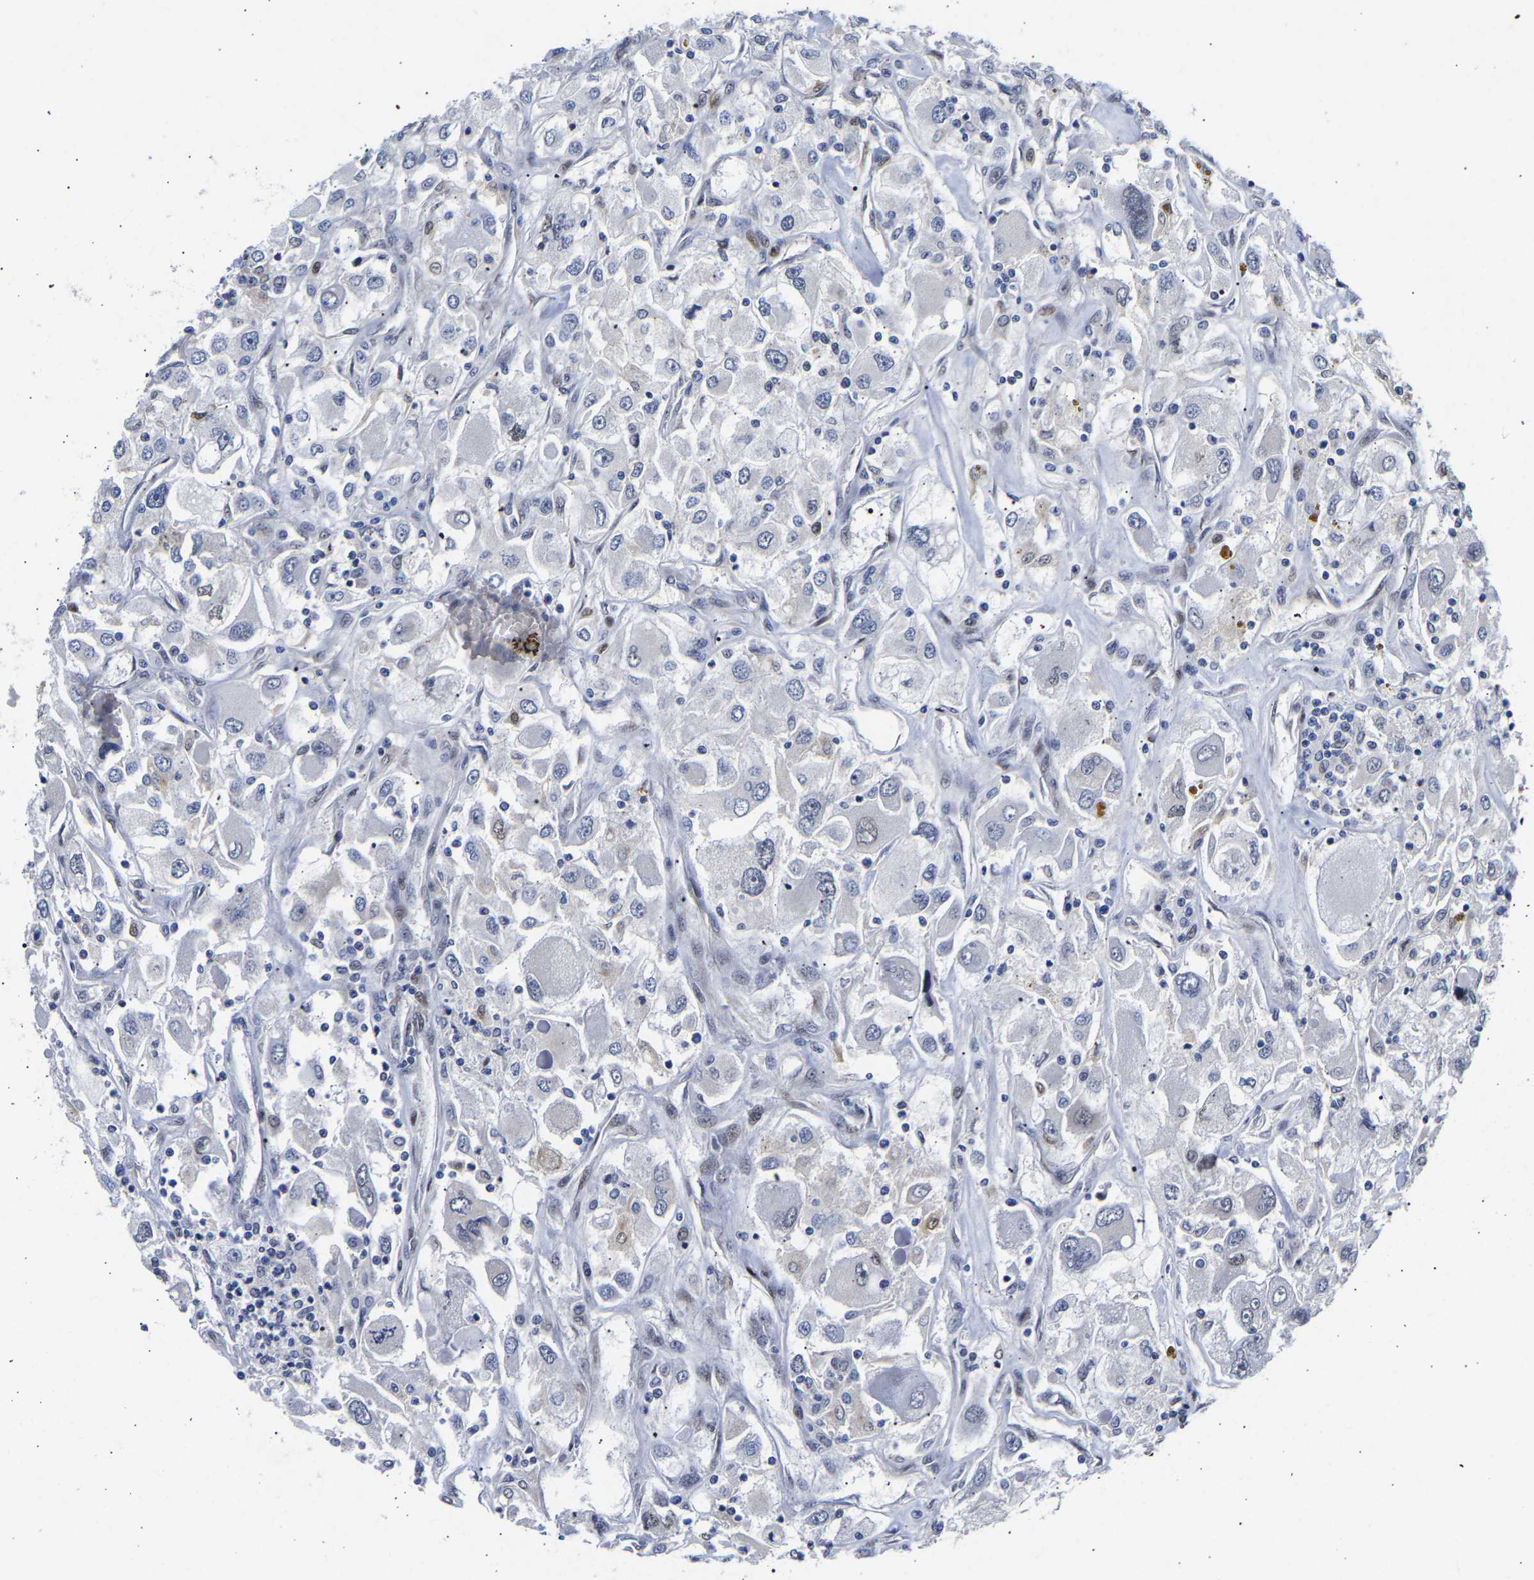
{"staining": {"intensity": "negative", "quantity": "none", "location": "none"}, "tissue": "renal cancer", "cell_type": "Tumor cells", "image_type": "cancer", "snomed": [{"axis": "morphology", "description": "Adenocarcinoma, NOS"}, {"axis": "topography", "description": "Kidney"}], "caption": "This is an IHC image of renal cancer (adenocarcinoma). There is no expression in tumor cells.", "gene": "CCDC6", "patient": {"sex": "female", "age": 52}}